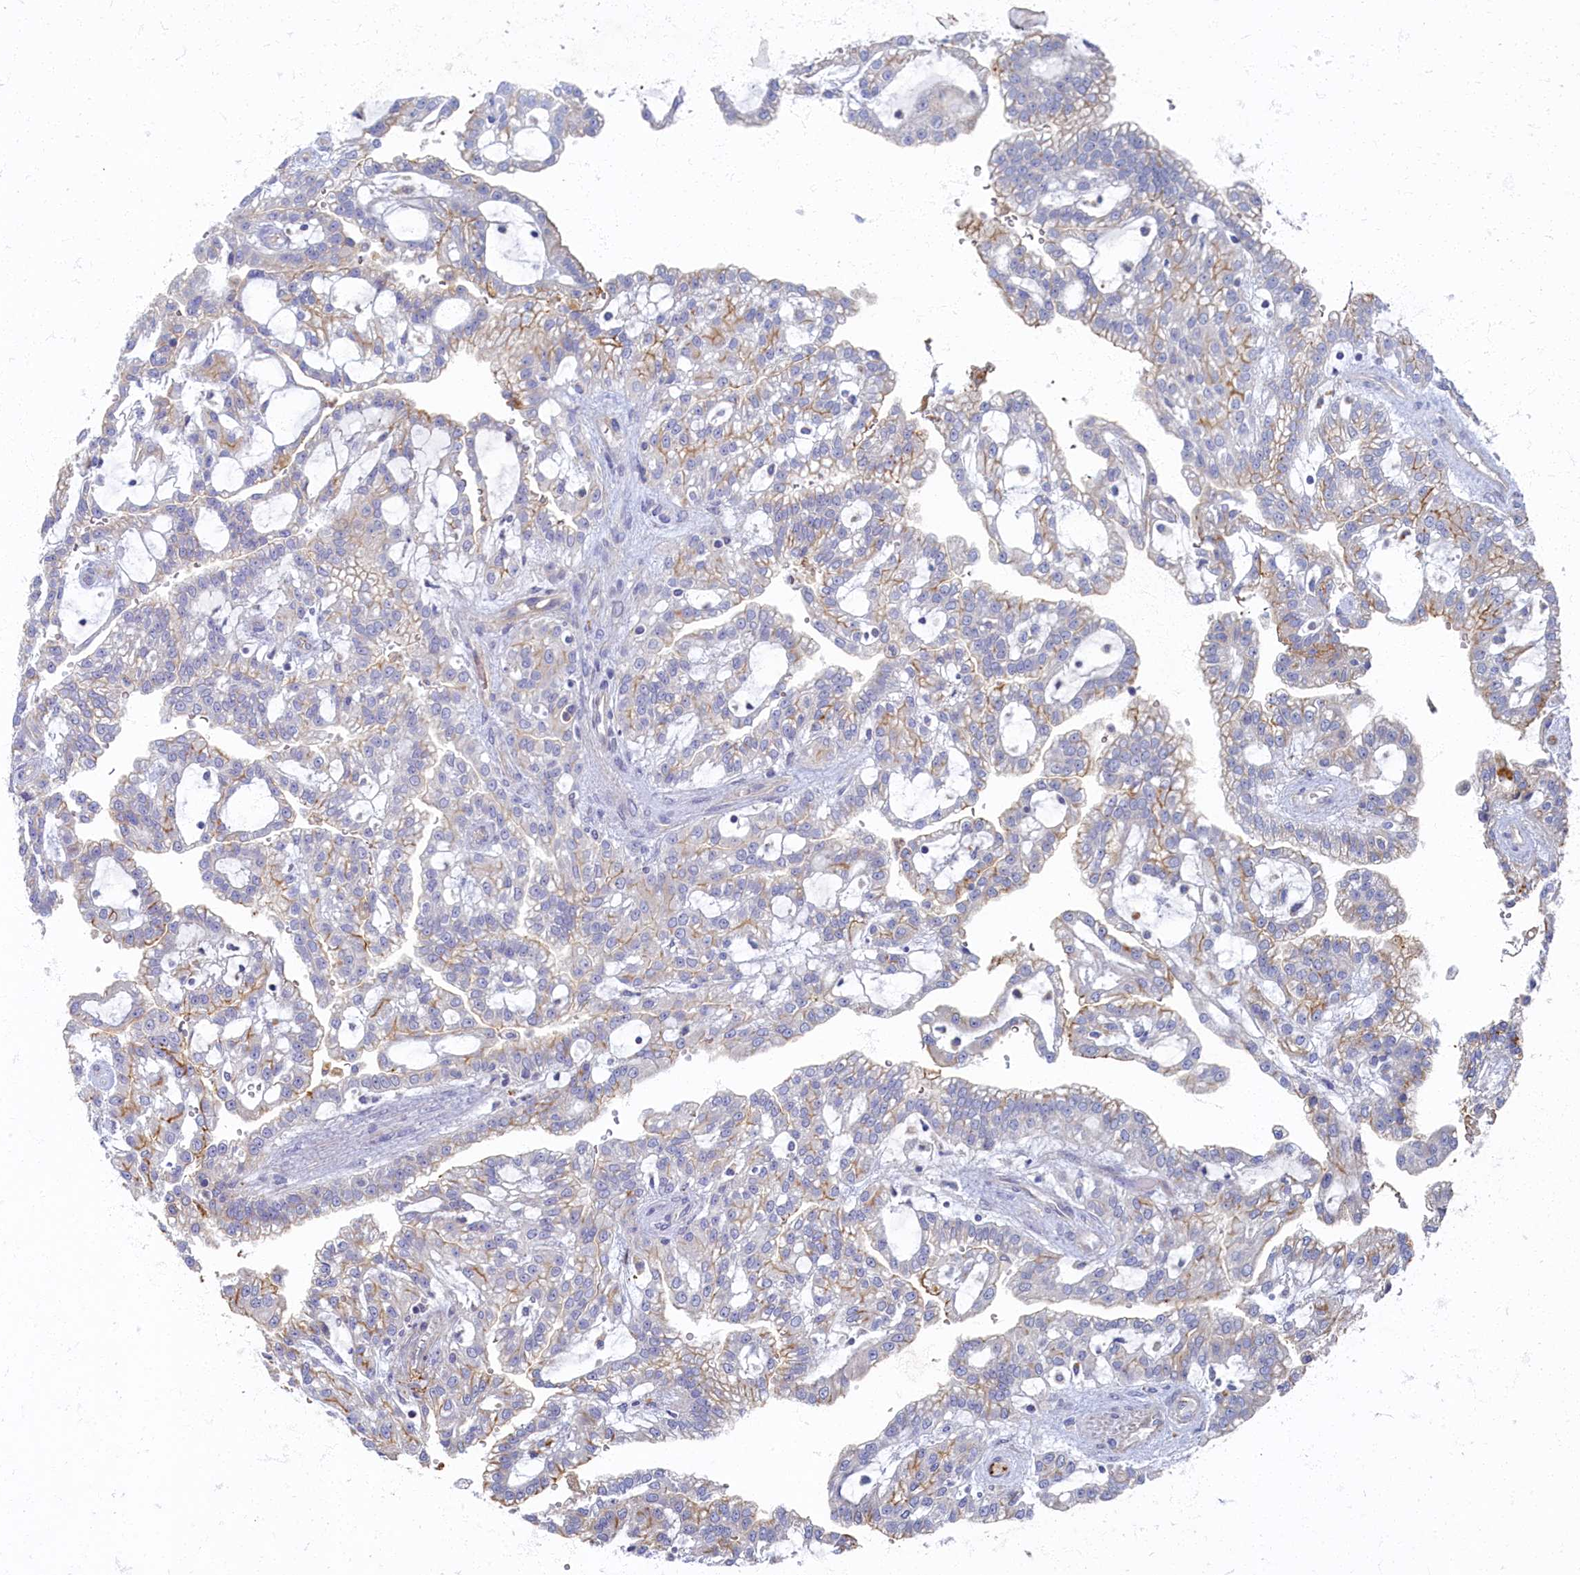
{"staining": {"intensity": "moderate", "quantity": "<25%", "location": "cytoplasmic/membranous"}, "tissue": "renal cancer", "cell_type": "Tumor cells", "image_type": "cancer", "snomed": [{"axis": "morphology", "description": "Adenocarcinoma, NOS"}, {"axis": "topography", "description": "Kidney"}], "caption": "Protein analysis of renal cancer tissue shows moderate cytoplasmic/membranous positivity in approximately <25% of tumor cells.", "gene": "PSMG2", "patient": {"sex": "male", "age": 63}}